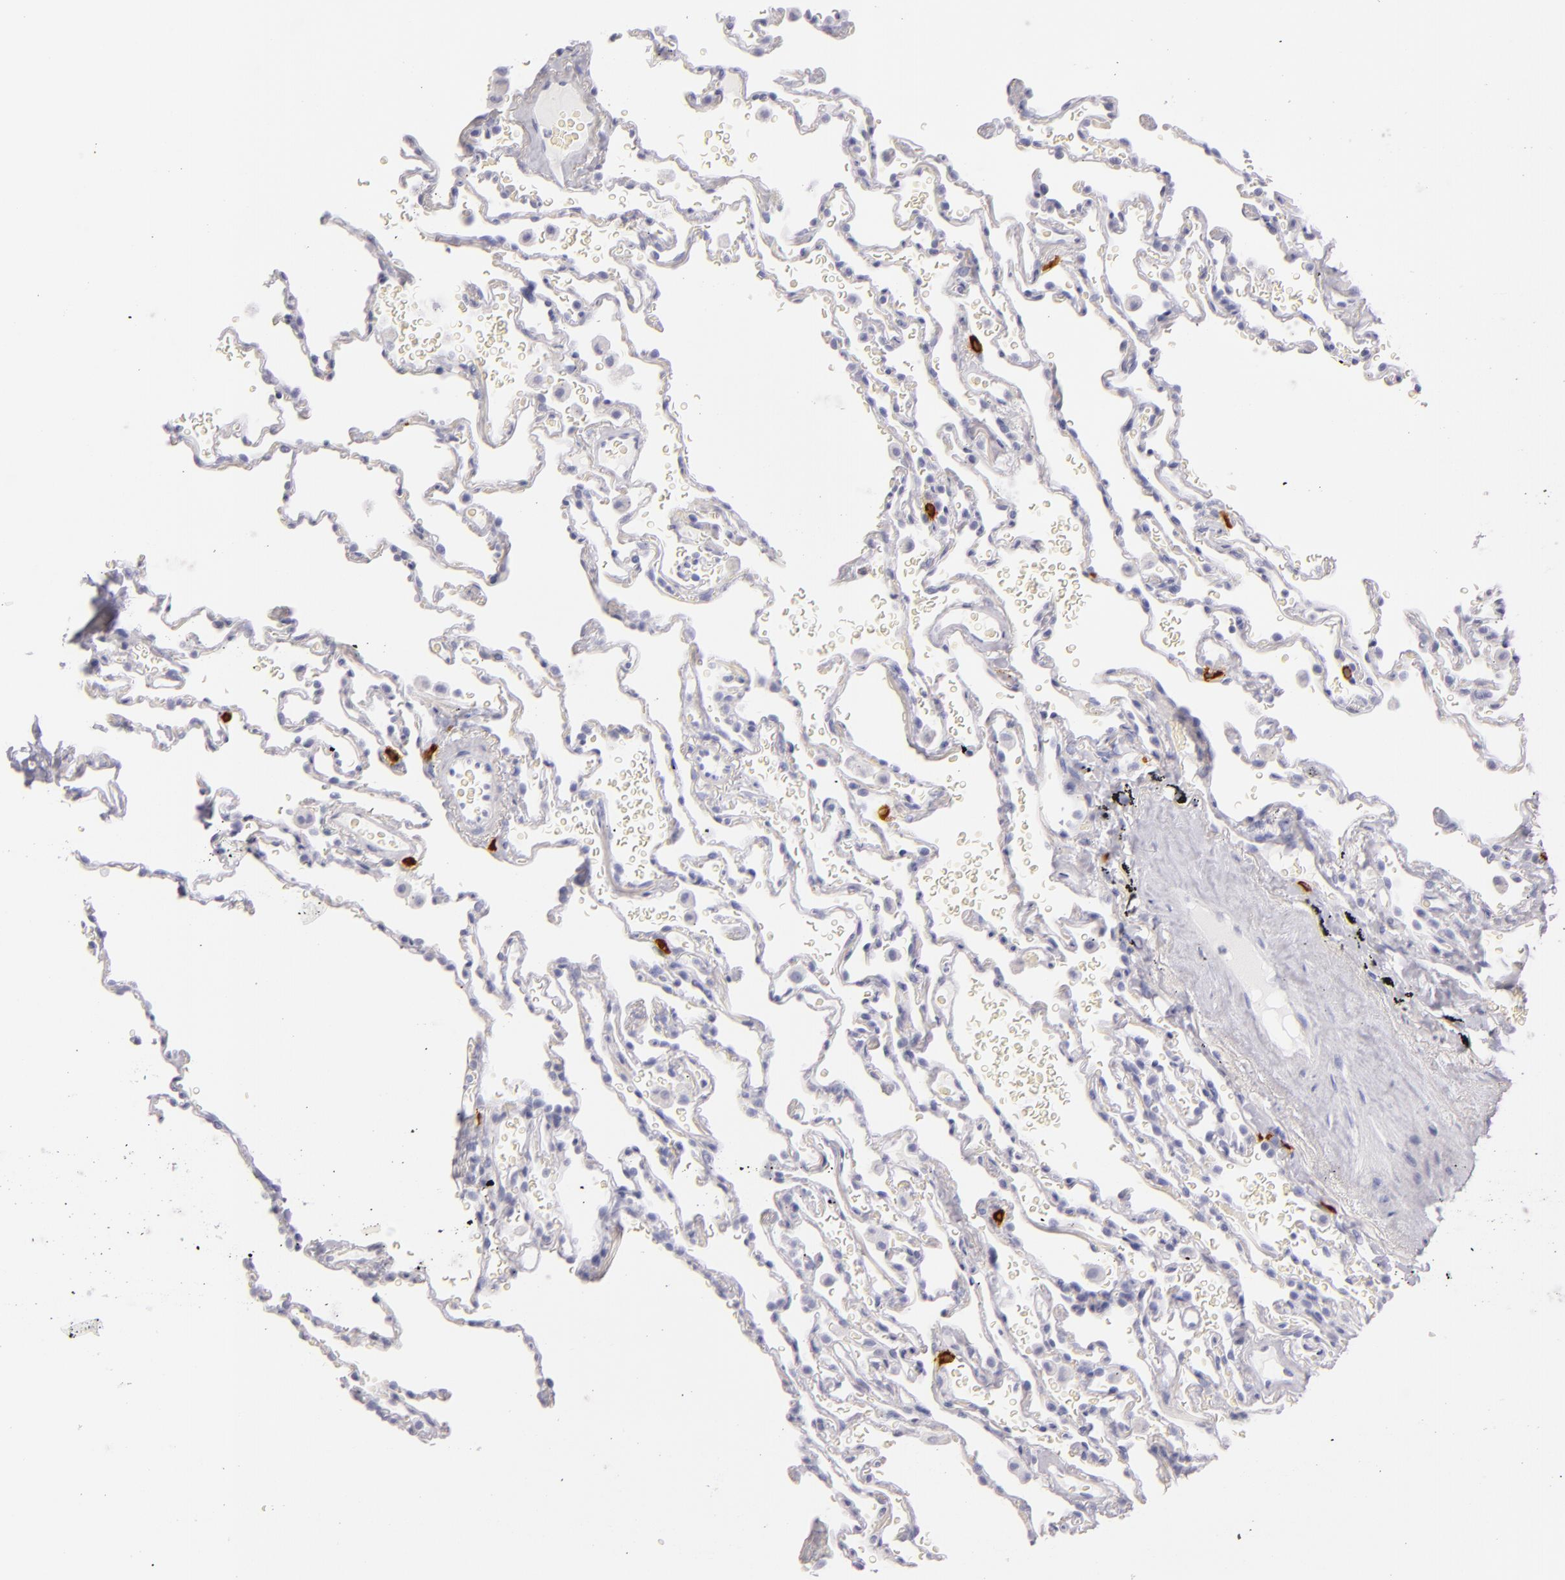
{"staining": {"intensity": "negative", "quantity": "none", "location": "none"}, "tissue": "lung", "cell_type": "Alveolar cells", "image_type": "normal", "snomed": [{"axis": "morphology", "description": "Normal tissue, NOS"}, {"axis": "topography", "description": "Lung"}], "caption": "Alveolar cells show no significant staining in normal lung. (Immunohistochemistry, brightfield microscopy, high magnification).", "gene": "TPSD1", "patient": {"sex": "male", "age": 59}}